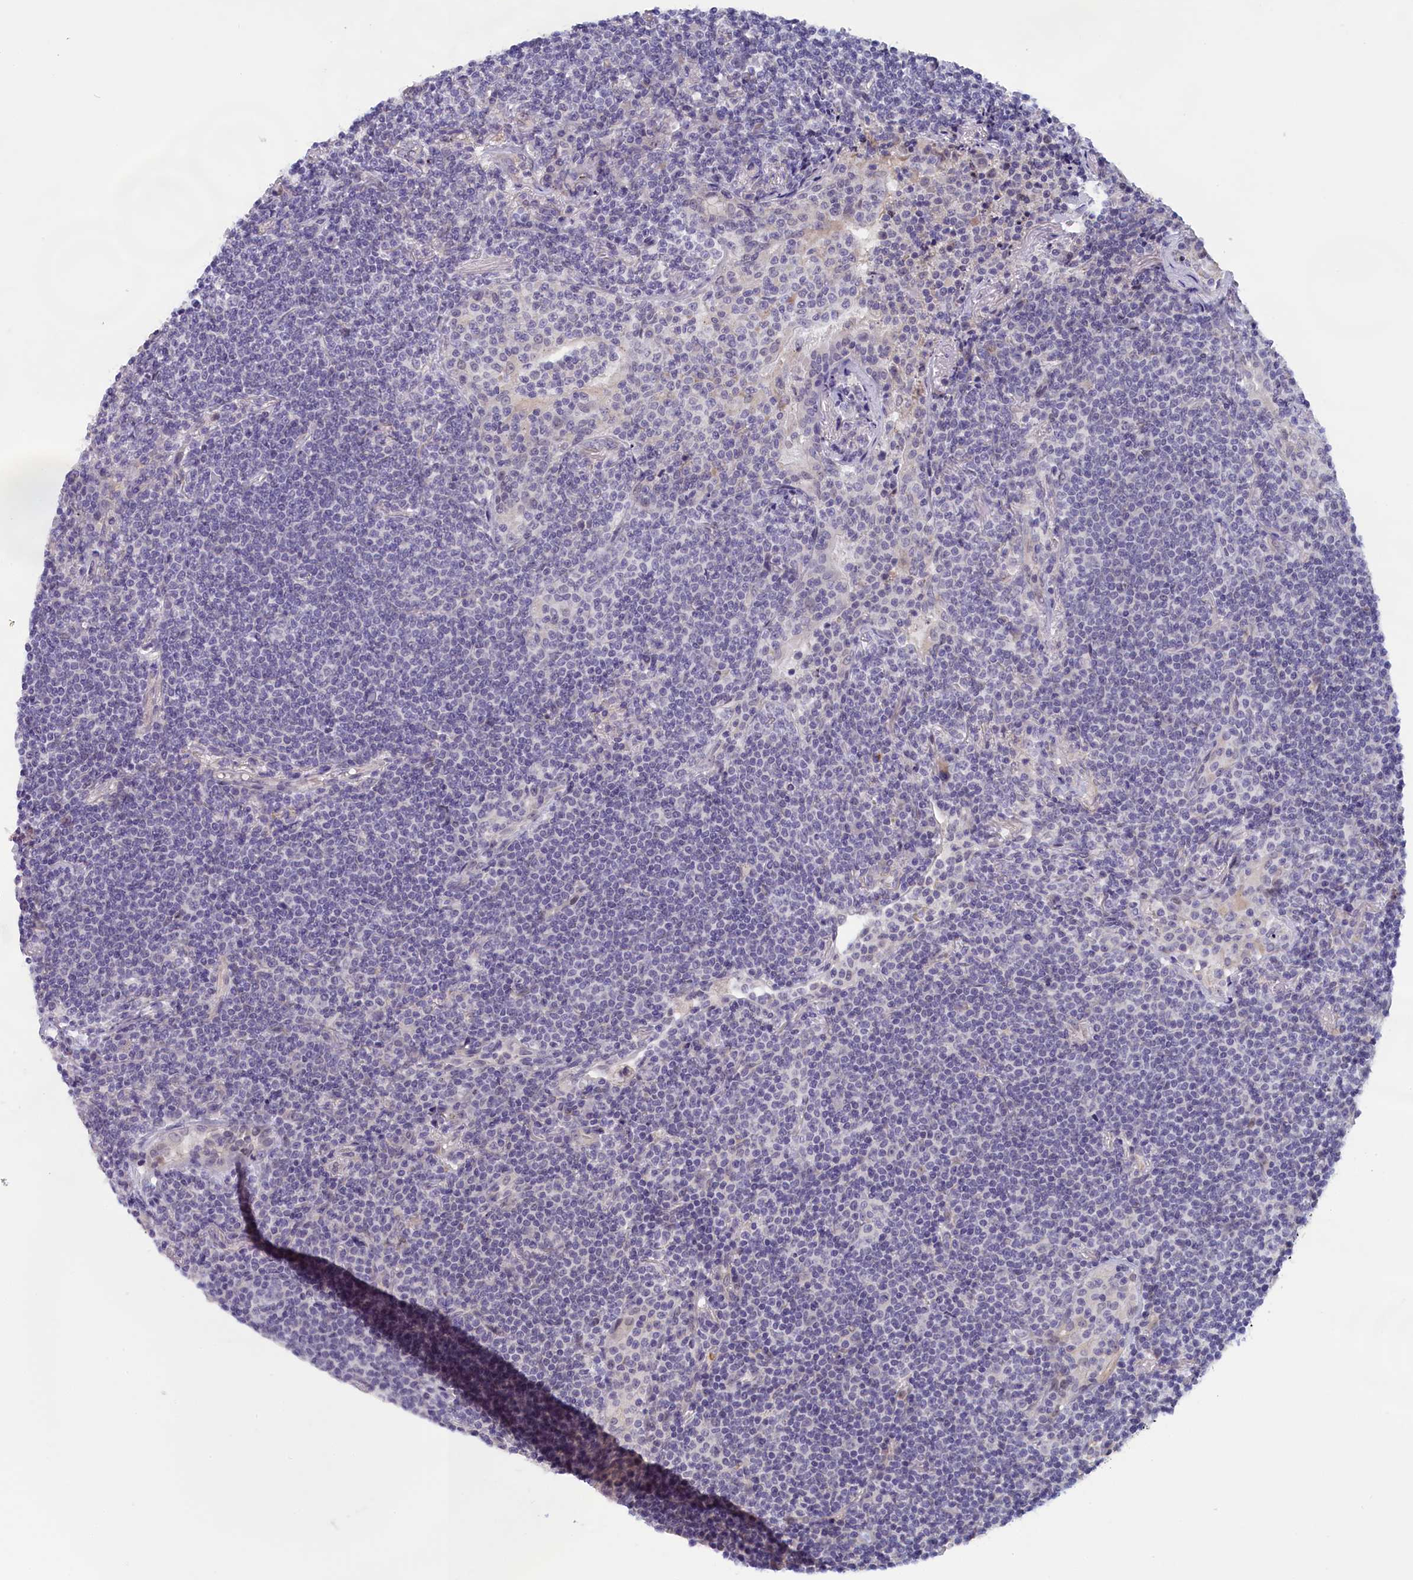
{"staining": {"intensity": "negative", "quantity": "none", "location": "none"}, "tissue": "lymphoma", "cell_type": "Tumor cells", "image_type": "cancer", "snomed": [{"axis": "morphology", "description": "Malignant lymphoma, non-Hodgkin's type, Low grade"}, {"axis": "topography", "description": "Lung"}], "caption": "Low-grade malignant lymphoma, non-Hodgkin's type was stained to show a protein in brown. There is no significant staining in tumor cells.", "gene": "IGFALS", "patient": {"sex": "female", "age": 71}}